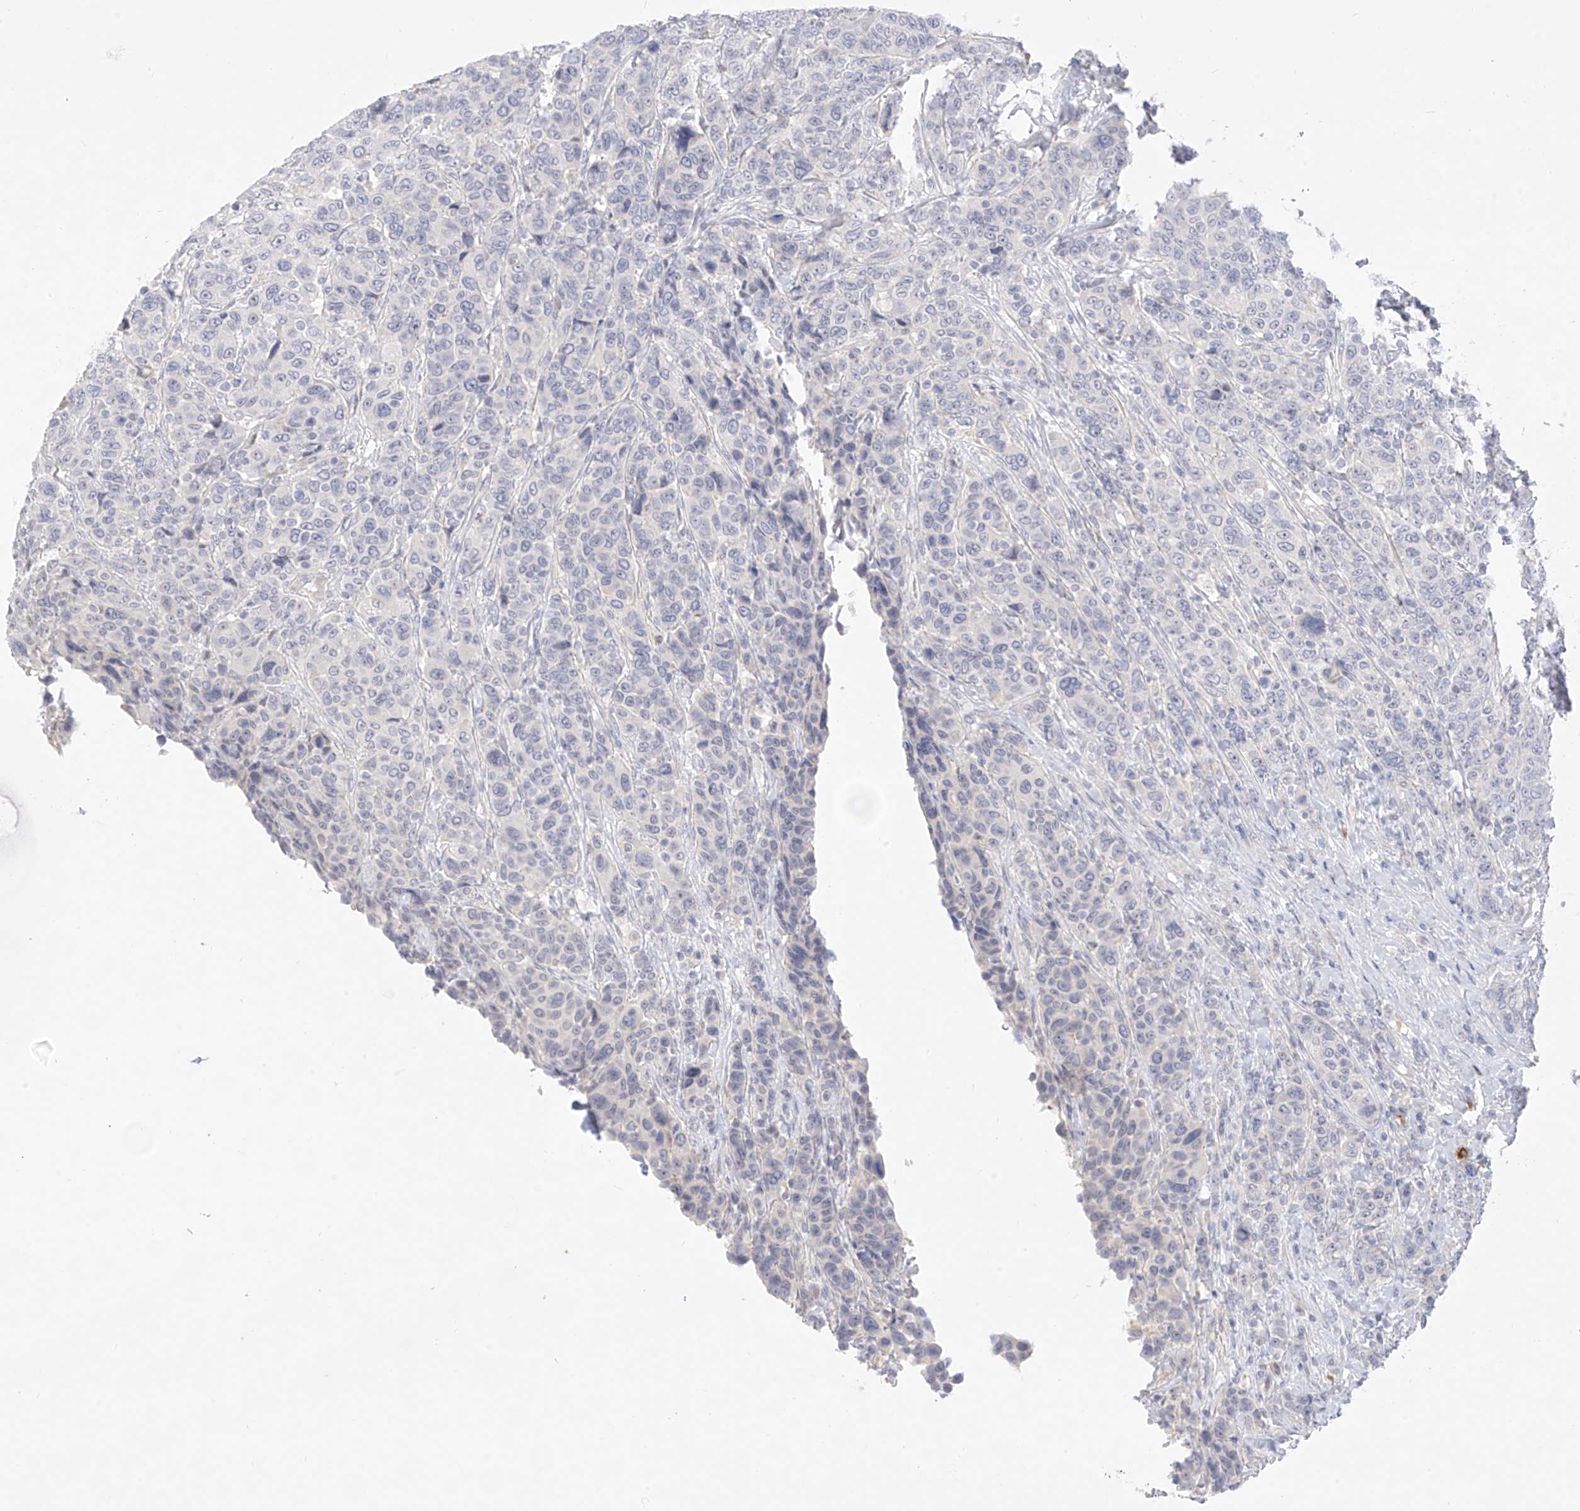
{"staining": {"intensity": "negative", "quantity": "none", "location": "none"}, "tissue": "breast cancer", "cell_type": "Tumor cells", "image_type": "cancer", "snomed": [{"axis": "morphology", "description": "Duct carcinoma"}, {"axis": "topography", "description": "Breast"}], "caption": "Immunohistochemistry (IHC) photomicrograph of invasive ductal carcinoma (breast) stained for a protein (brown), which displays no expression in tumor cells. The staining was performed using DAB (3,3'-diaminobenzidine) to visualize the protein expression in brown, while the nuclei were stained in blue with hematoxylin (Magnification: 20x).", "gene": "ZNF404", "patient": {"sex": "female", "age": 37}}